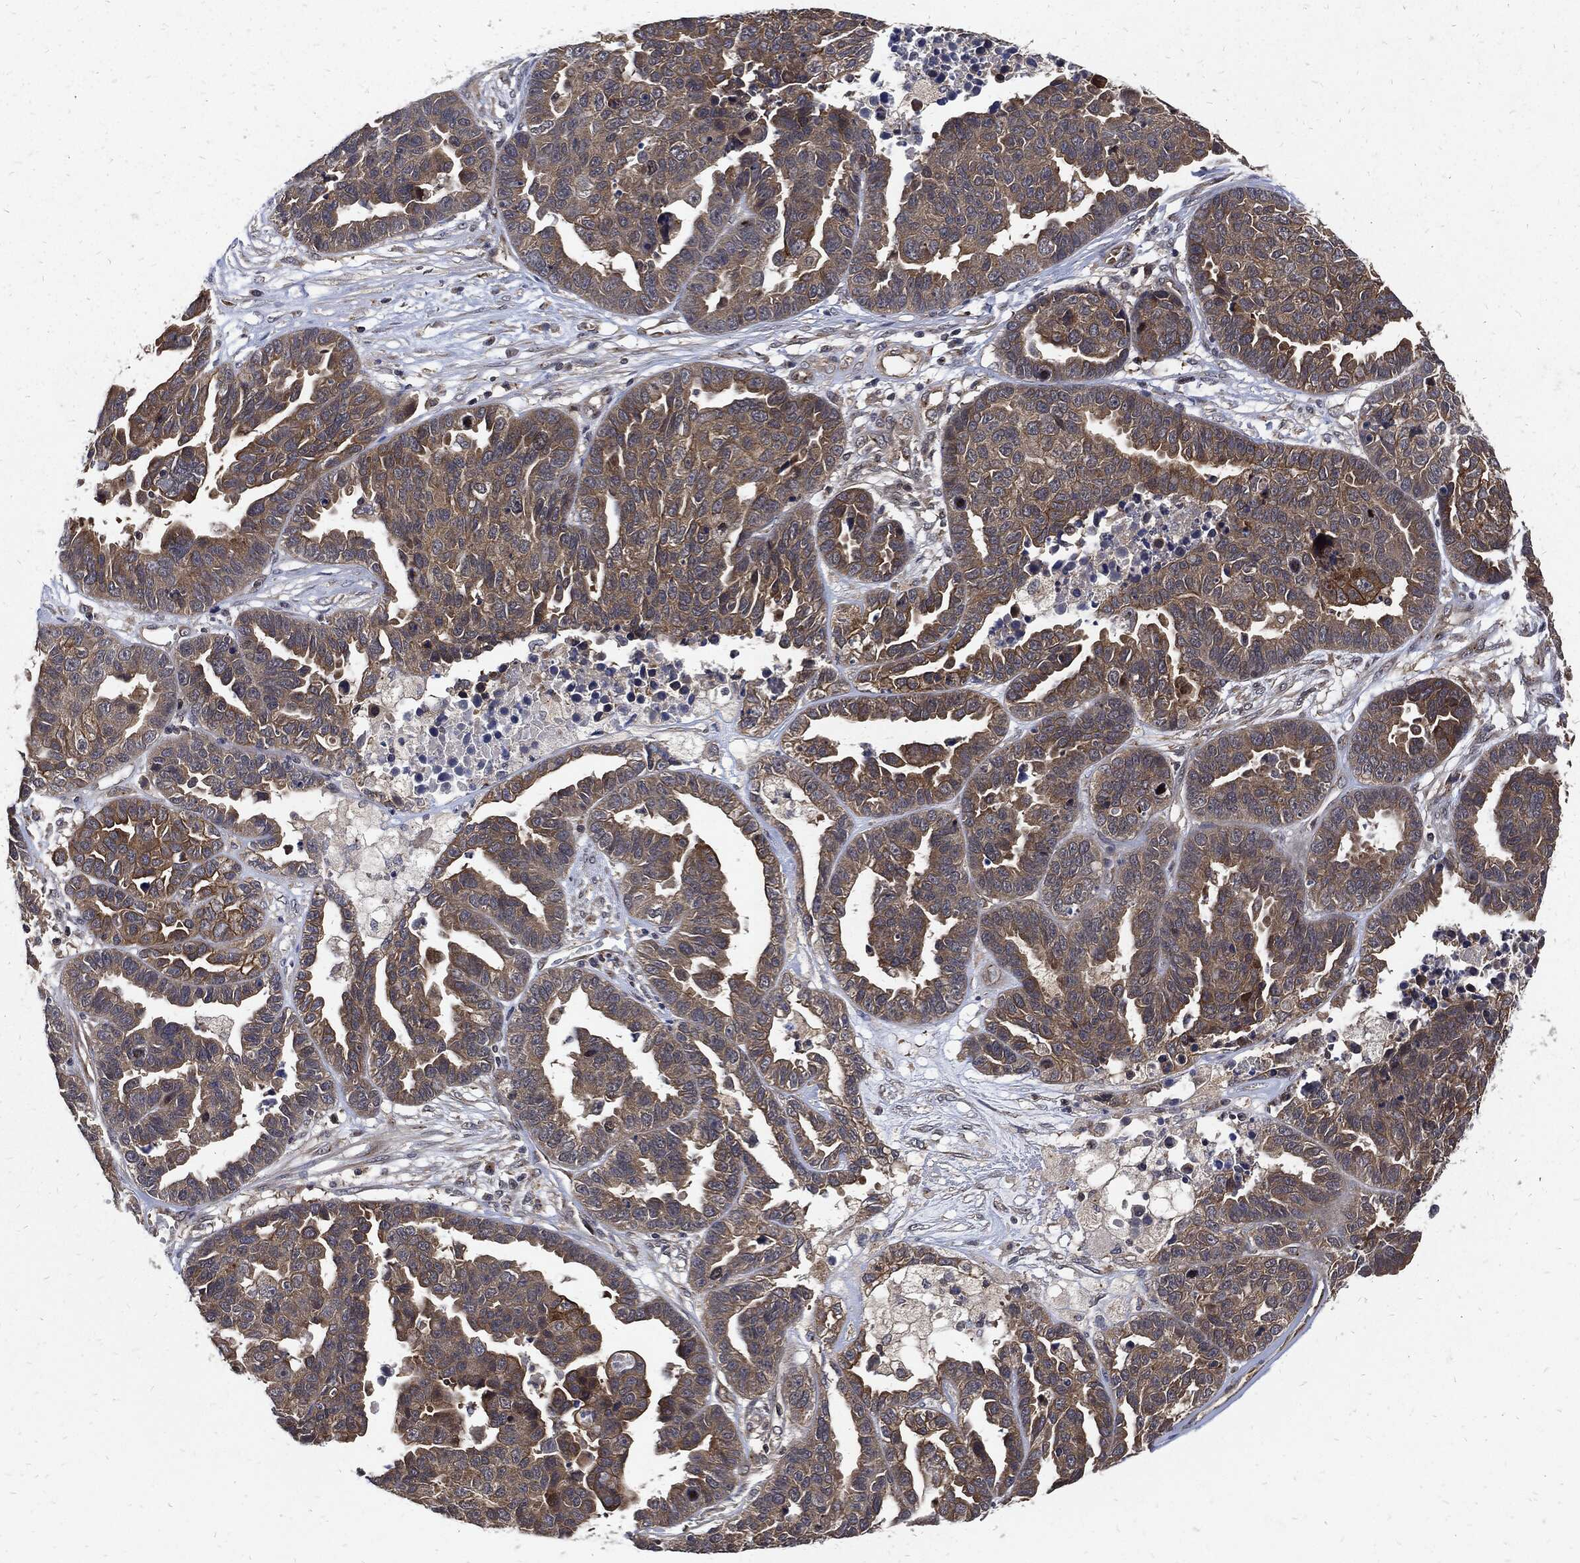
{"staining": {"intensity": "moderate", "quantity": "25%-75%", "location": "cytoplasmic/membranous"}, "tissue": "ovarian cancer", "cell_type": "Tumor cells", "image_type": "cancer", "snomed": [{"axis": "morphology", "description": "Cystadenocarcinoma, serous, NOS"}, {"axis": "topography", "description": "Ovary"}], "caption": "Immunohistochemical staining of human ovarian cancer demonstrates medium levels of moderate cytoplasmic/membranous protein staining in approximately 25%-75% of tumor cells.", "gene": "DCTN1", "patient": {"sex": "female", "age": 87}}